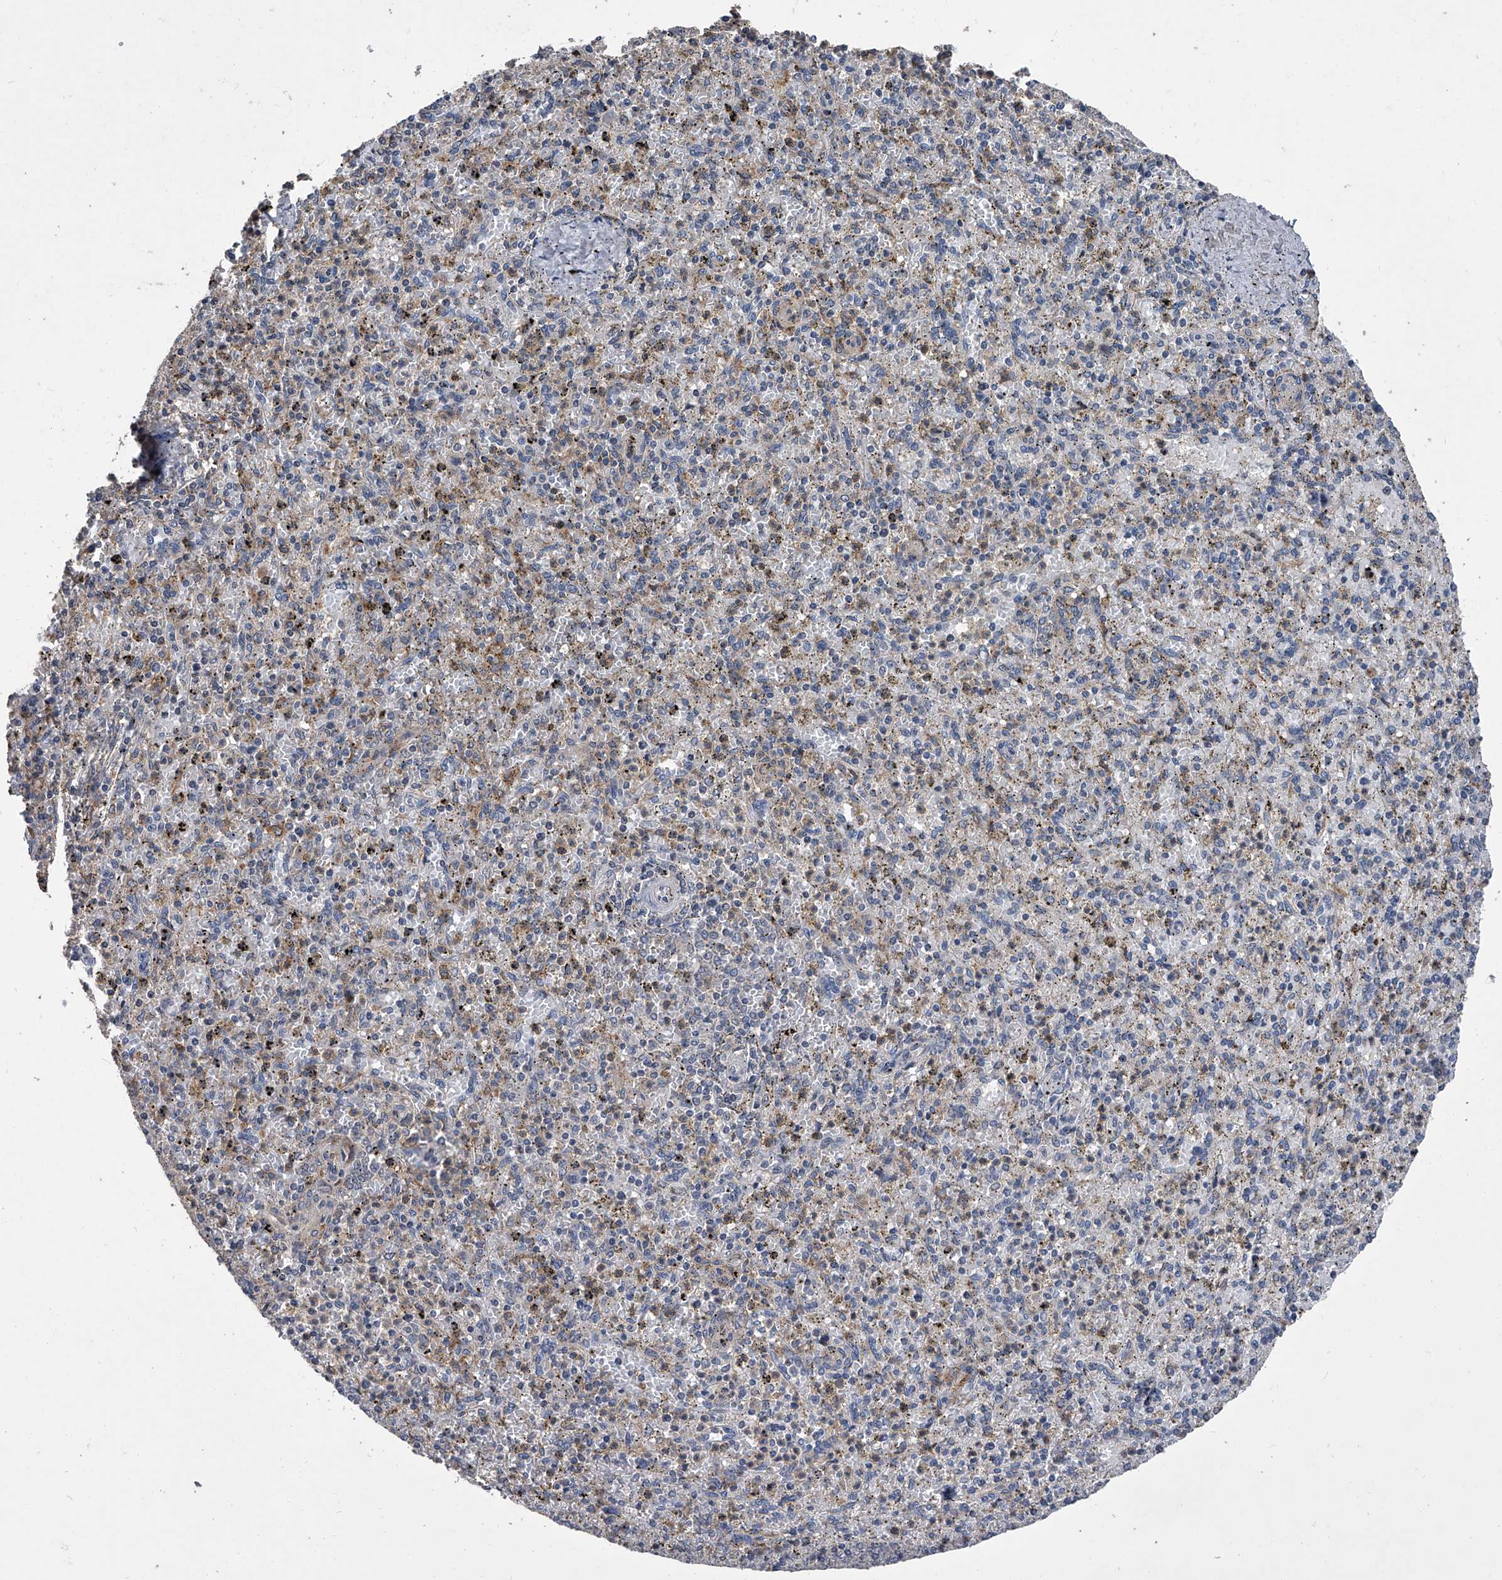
{"staining": {"intensity": "negative", "quantity": "none", "location": "none"}, "tissue": "spleen", "cell_type": "Cells in red pulp", "image_type": "normal", "snomed": [{"axis": "morphology", "description": "Normal tissue, NOS"}, {"axis": "topography", "description": "Spleen"}], "caption": "DAB immunohistochemical staining of normal spleen reveals no significant expression in cells in red pulp.", "gene": "MAP4K3", "patient": {"sex": "male", "age": 72}}